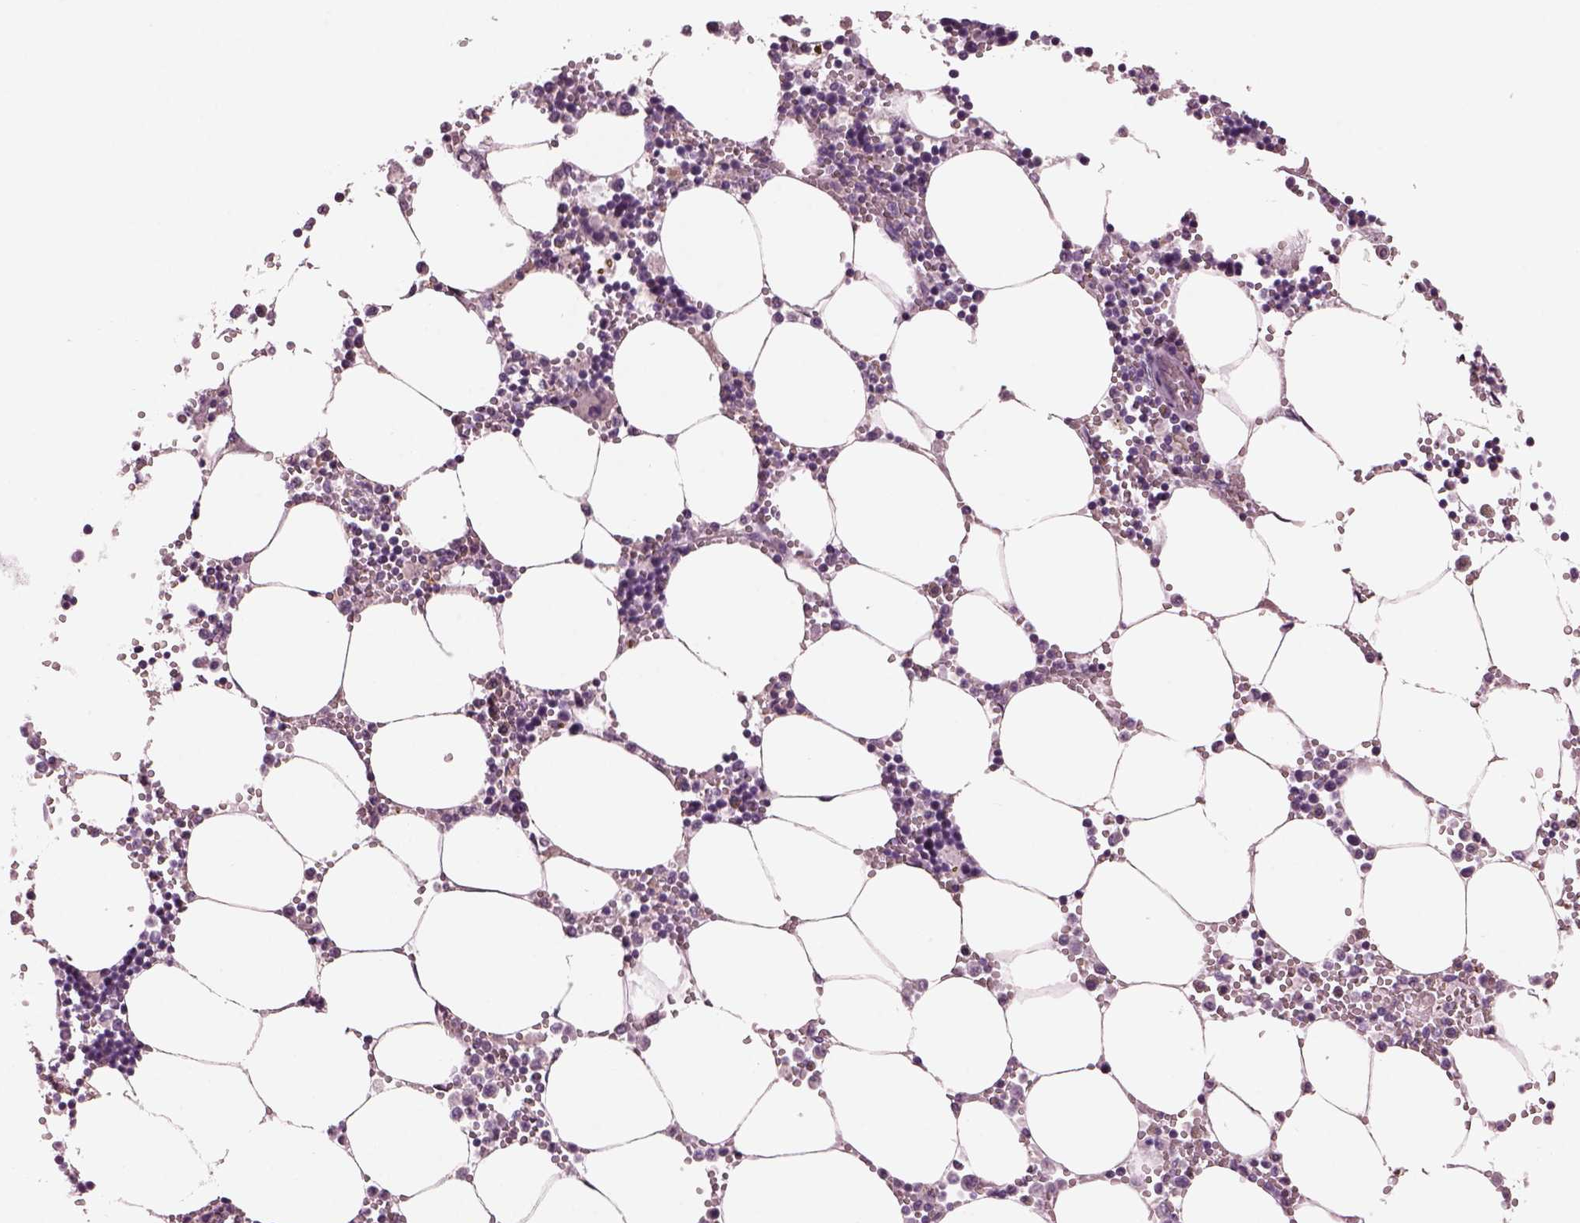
{"staining": {"intensity": "negative", "quantity": "none", "location": "none"}, "tissue": "bone marrow", "cell_type": "Hematopoietic cells", "image_type": "normal", "snomed": [{"axis": "morphology", "description": "Normal tissue, NOS"}, {"axis": "topography", "description": "Bone marrow"}], "caption": "Immunohistochemistry histopathology image of benign bone marrow: human bone marrow stained with DAB (3,3'-diaminobenzidine) exhibits no significant protein positivity in hematopoietic cells.", "gene": "PACRG", "patient": {"sex": "male", "age": 54}}